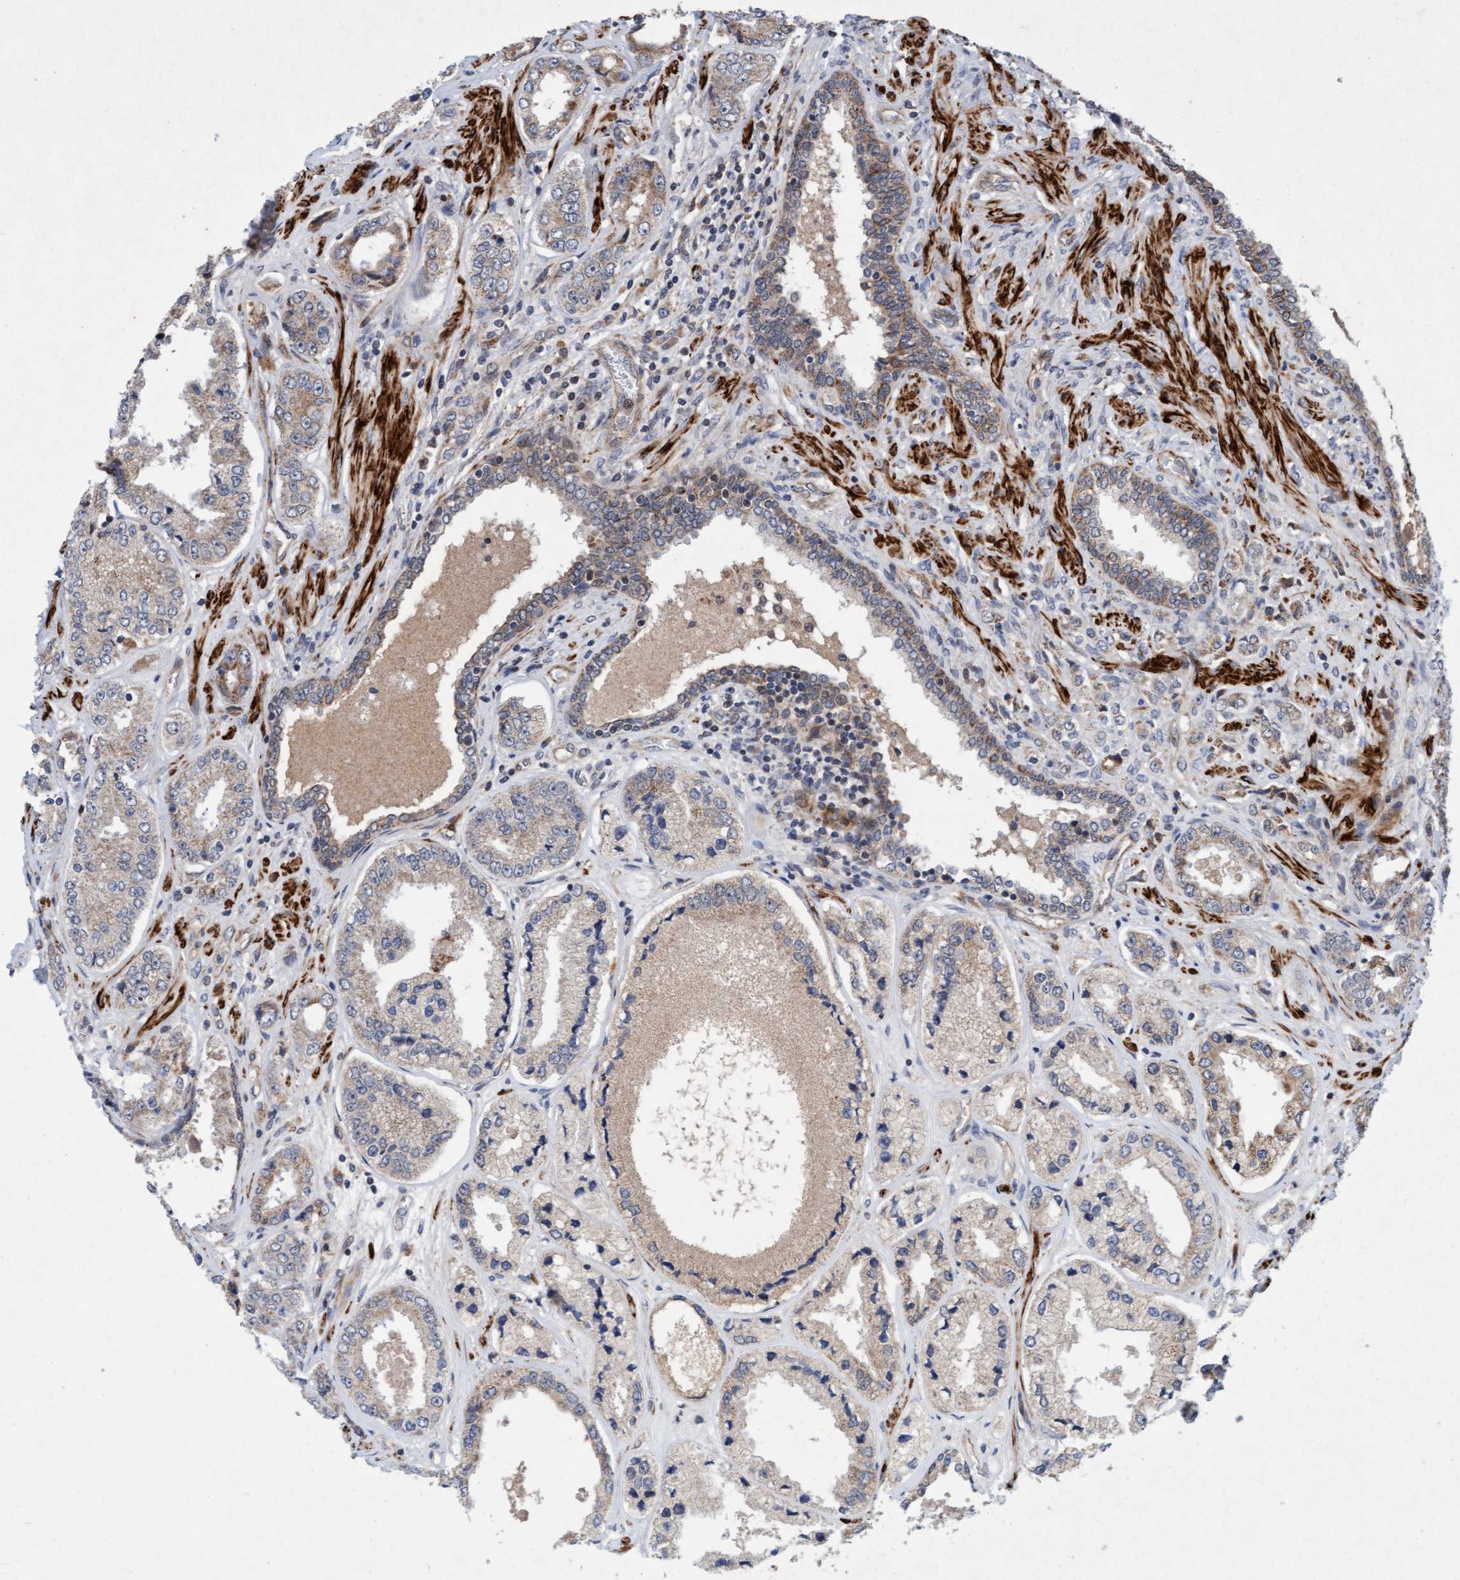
{"staining": {"intensity": "weak", "quantity": "25%-75%", "location": "cytoplasmic/membranous"}, "tissue": "prostate cancer", "cell_type": "Tumor cells", "image_type": "cancer", "snomed": [{"axis": "morphology", "description": "Adenocarcinoma, High grade"}, {"axis": "topography", "description": "Prostate"}], "caption": "A brown stain highlights weak cytoplasmic/membranous positivity of a protein in human prostate cancer (high-grade adenocarcinoma) tumor cells. (Stains: DAB in brown, nuclei in blue, Microscopy: brightfield microscopy at high magnification).", "gene": "TMEM70", "patient": {"sex": "male", "age": 61}}